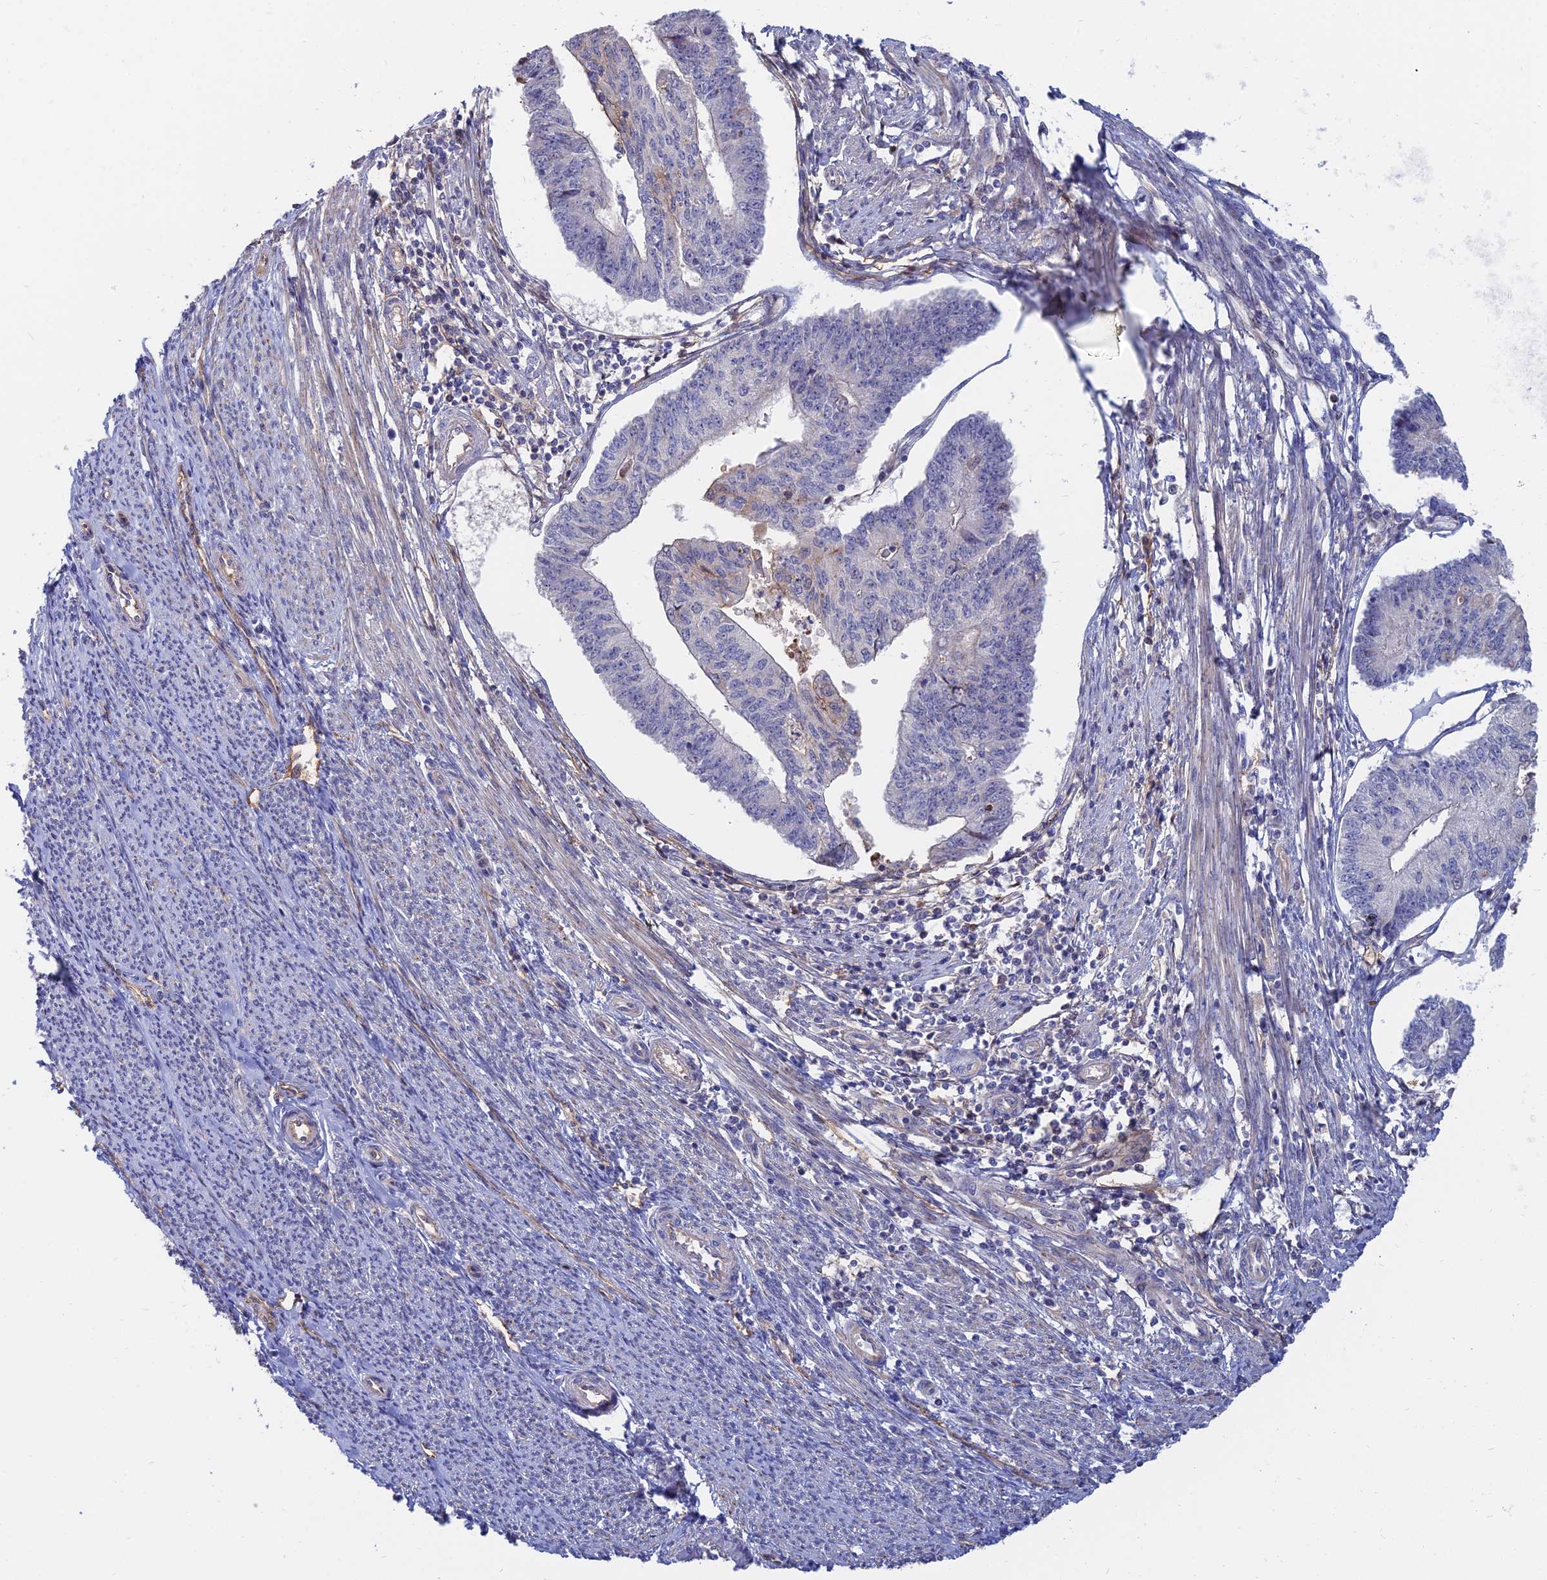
{"staining": {"intensity": "negative", "quantity": "none", "location": "none"}, "tissue": "endometrial cancer", "cell_type": "Tumor cells", "image_type": "cancer", "snomed": [{"axis": "morphology", "description": "Adenocarcinoma, NOS"}, {"axis": "topography", "description": "Endometrium"}], "caption": "There is no significant positivity in tumor cells of endometrial cancer.", "gene": "TRIM43B", "patient": {"sex": "female", "age": 56}}